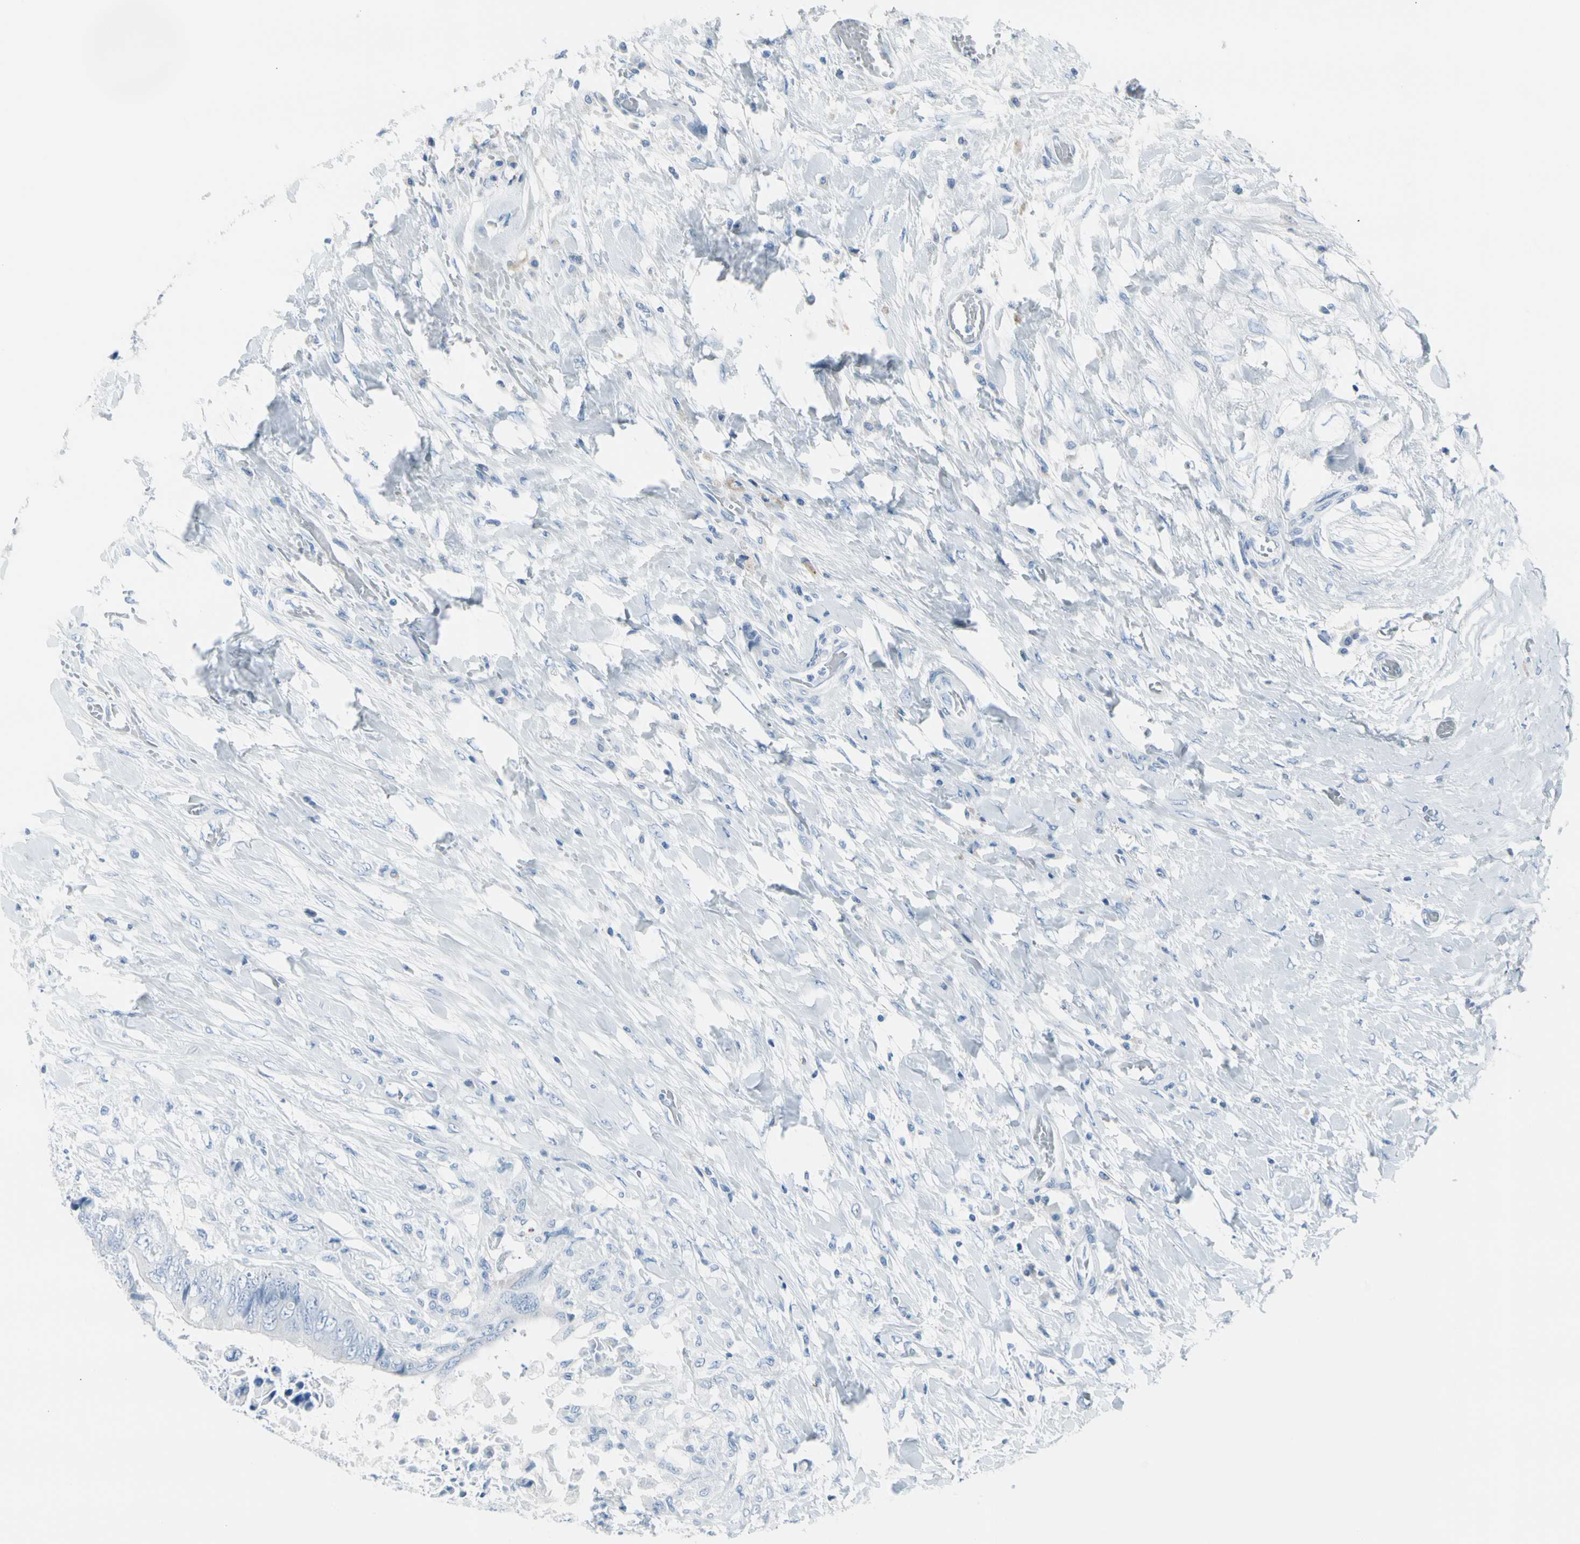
{"staining": {"intensity": "negative", "quantity": "none", "location": "none"}, "tissue": "colorectal cancer", "cell_type": "Tumor cells", "image_type": "cancer", "snomed": [{"axis": "morphology", "description": "Adenocarcinoma, NOS"}, {"axis": "topography", "description": "Rectum"}], "caption": "Photomicrograph shows no protein staining in tumor cells of colorectal cancer tissue.", "gene": "TPO", "patient": {"sex": "female", "age": 77}}